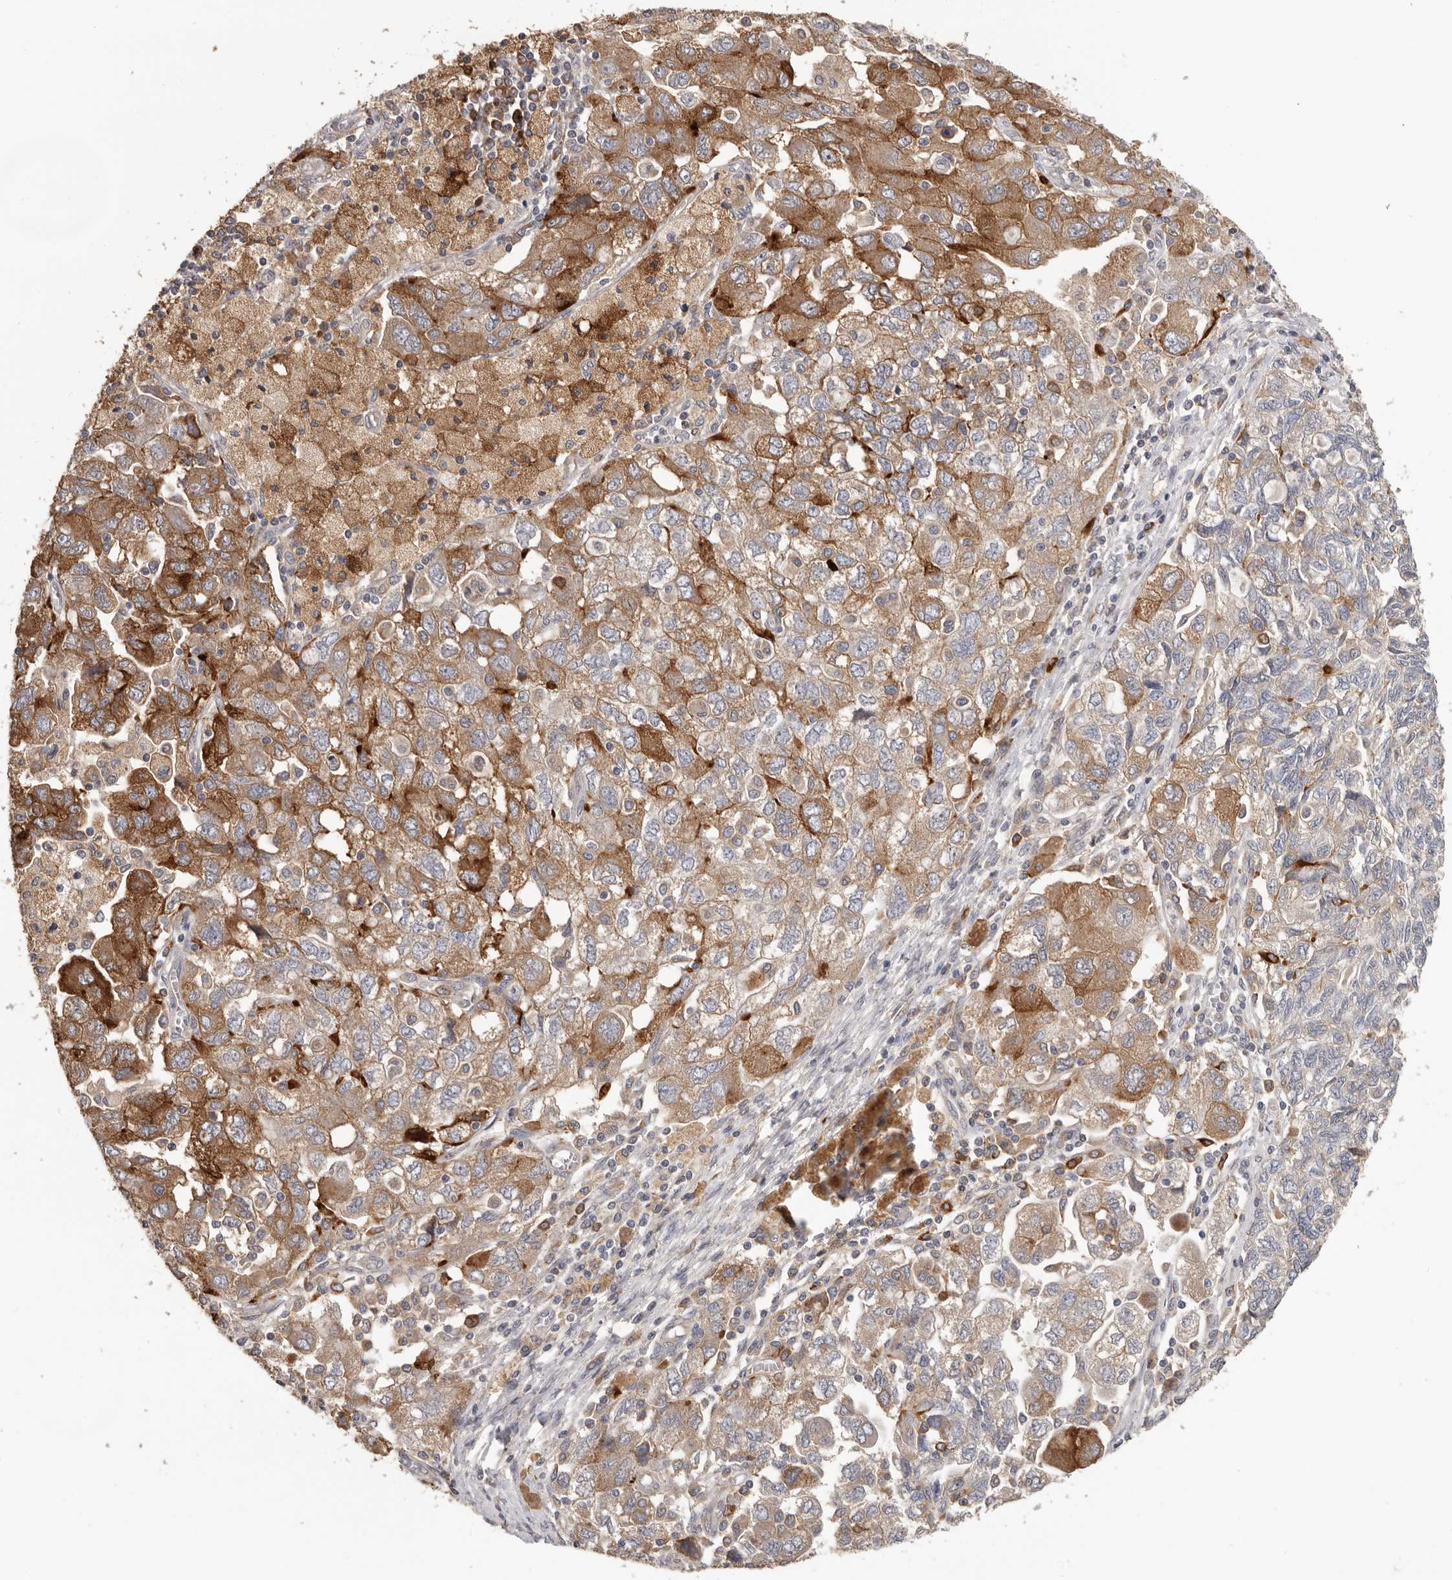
{"staining": {"intensity": "moderate", "quantity": "25%-75%", "location": "cytoplasmic/membranous"}, "tissue": "ovarian cancer", "cell_type": "Tumor cells", "image_type": "cancer", "snomed": [{"axis": "morphology", "description": "Carcinoma, NOS"}, {"axis": "morphology", "description": "Cystadenocarcinoma, serous, NOS"}, {"axis": "topography", "description": "Ovary"}], "caption": "An immunohistochemistry (IHC) image of neoplastic tissue is shown. Protein staining in brown labels moderate cytoplasmic/membranous positivity in ovarian carcinoma within tumor cells.", "gene": "TFRC", "patient": {"sex": "female", "age": 69}}